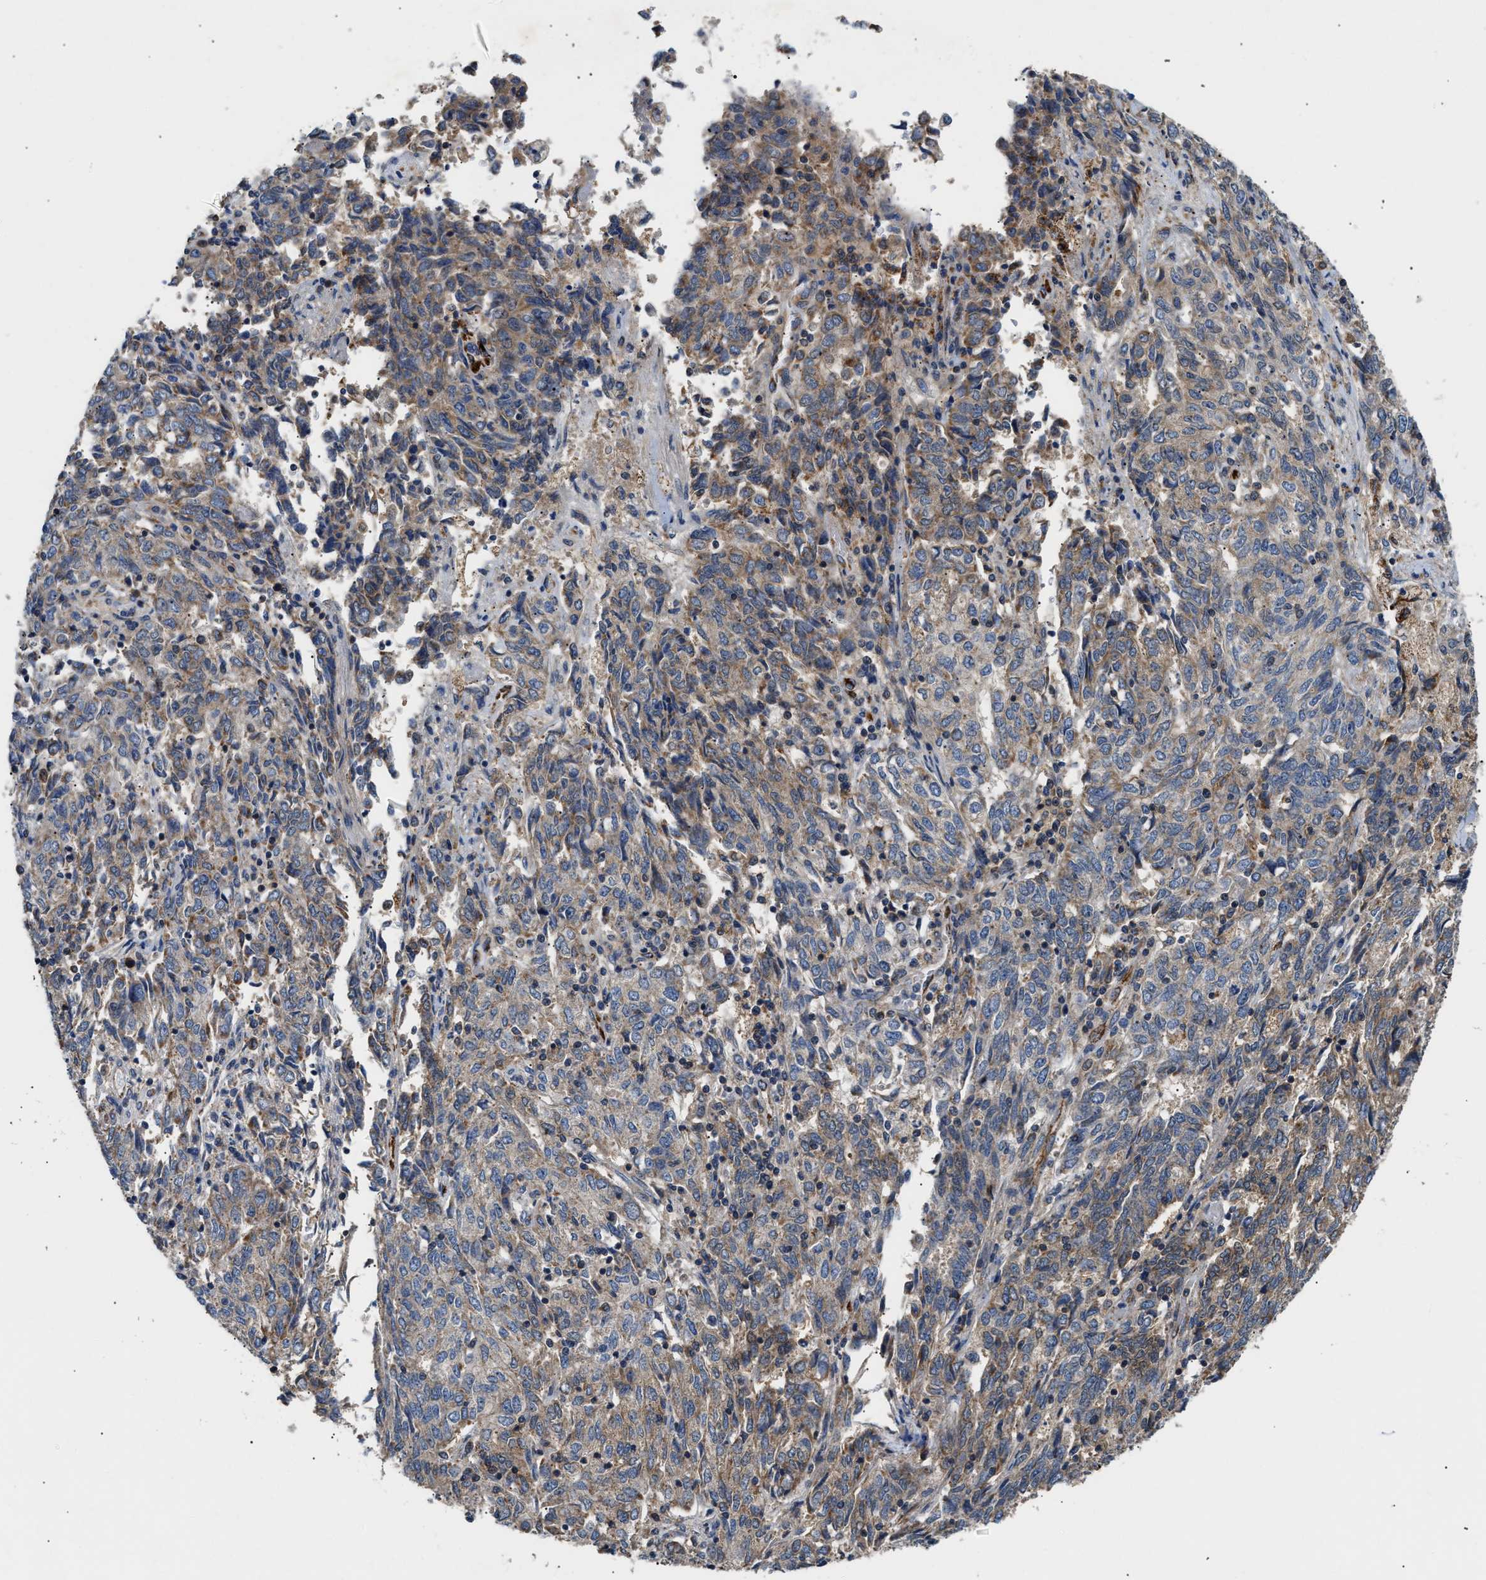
{"staining": {"intensity": "moderate", "quantity": "<25%", "location": "cytoplasmic/membranous"}, "tissue": "endometrial cancer", "cell_type": "Tumor cells", "image_type": "cancer", "snomed": [{"axis": "morphology", "description": "Adenocarcinoma, NOS"}, {"axis": "topography", "description": "Endometrium"}], "caption": "IHC photomicrograph of human endometrial cancer stained for a protein (brown), which reveals low levels of moderate cytoplasmic/membranous positivity in approximately <25% of tumor cells.", "gene": "CCM2", "patient": {"sex": "female", "age": 80}}